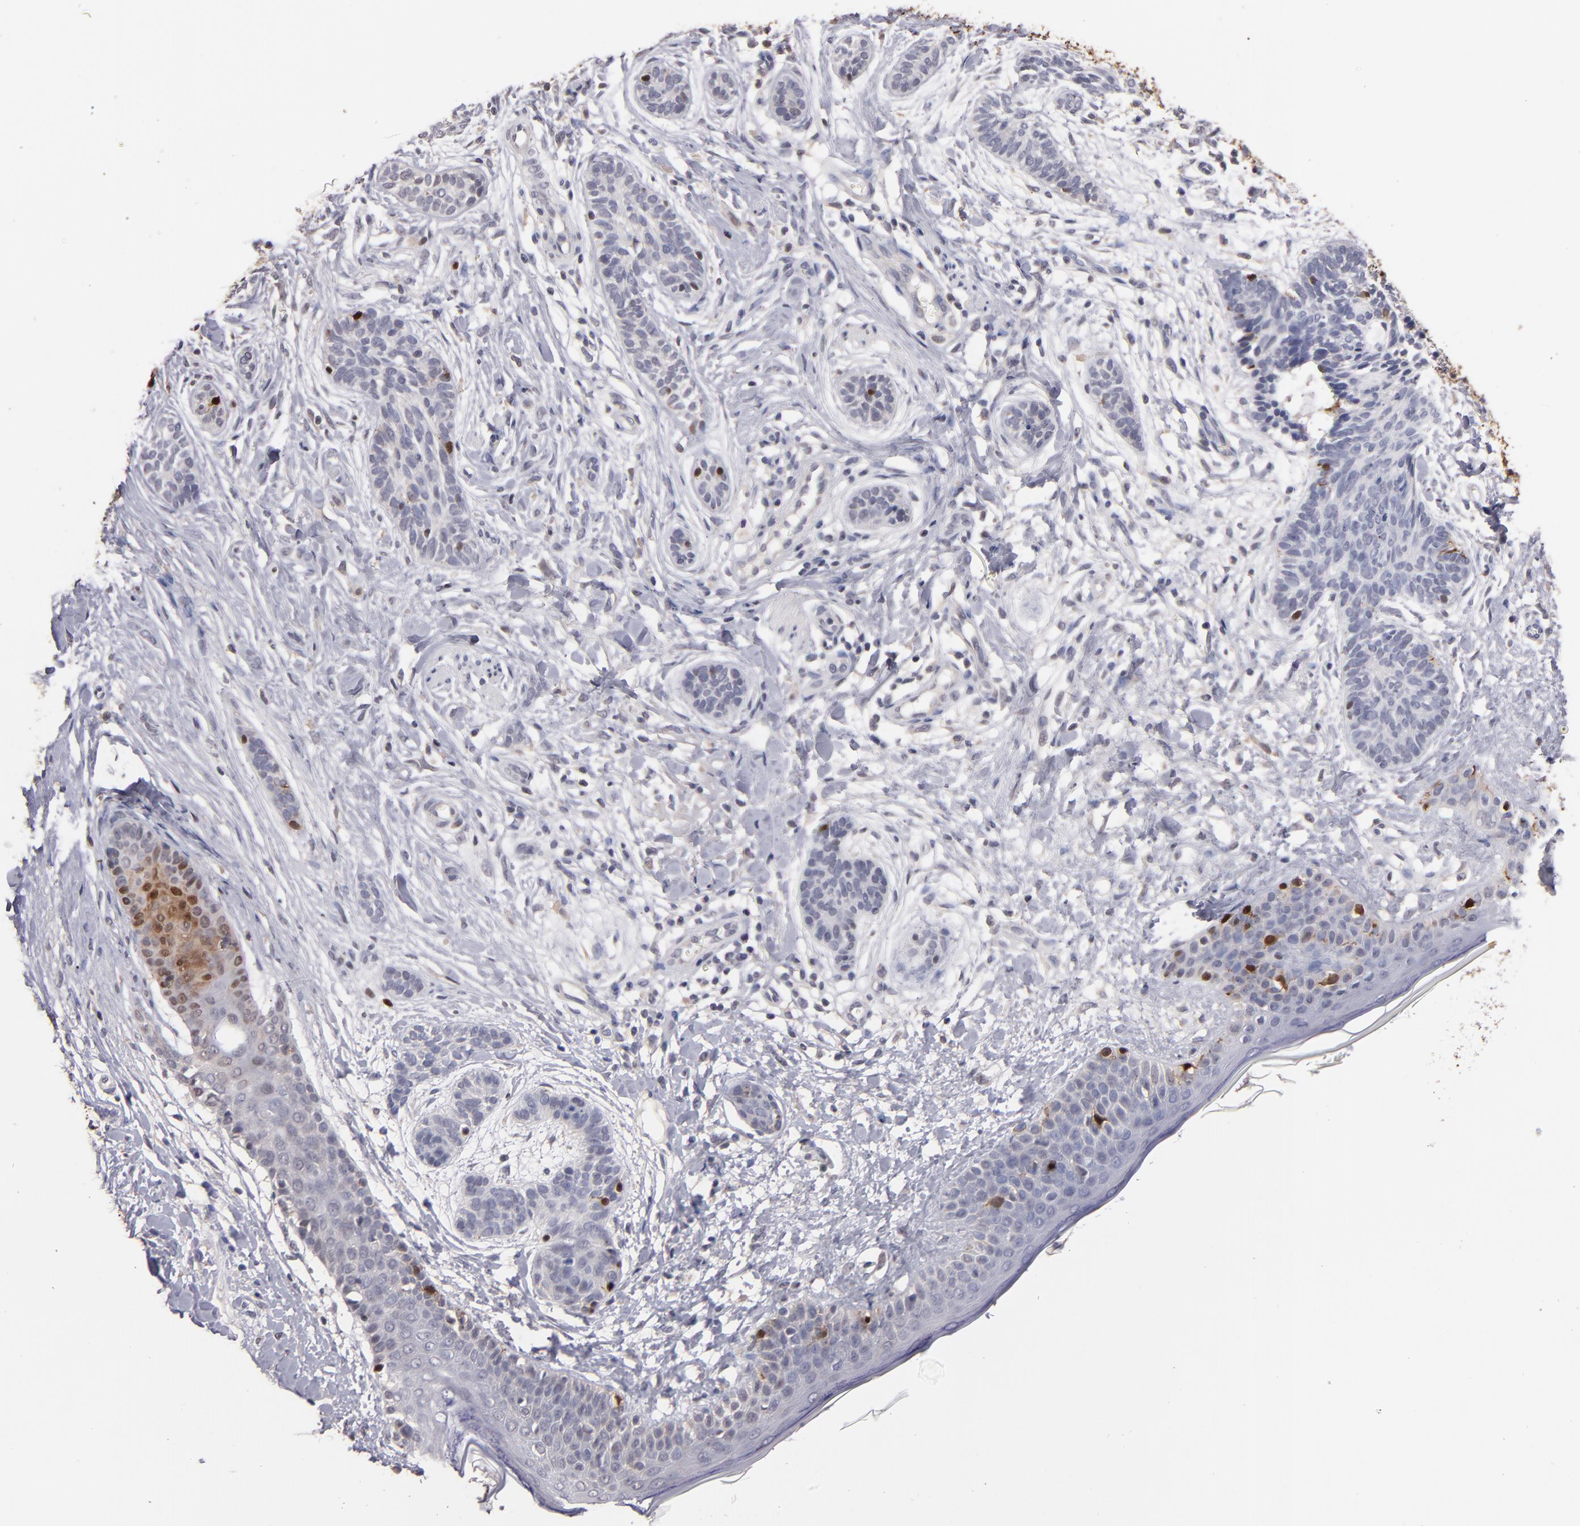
{"staining": {"intensity": "negative", "quantity": "none", "location": "none"}, "tissue": "skin cancer", "cell_type": "Tumor cells", "image_type": "cancer", "snomed": [{"axis": "morphology", "description": "Normal tissue, NOS"}, {"axis": "morphology", "description": "Basal cell carcinoma"}, {"axis": "topography", "description": "Skin"}], "caption": "Immunohistochemistry (IHC) micrograph of human basal cell carcinoma (skin) stained for a protein (brown), which exhibits no positivity in tumor cells.", "gene": "S100A1", "patient": {"sex": "male", "age": 63}}